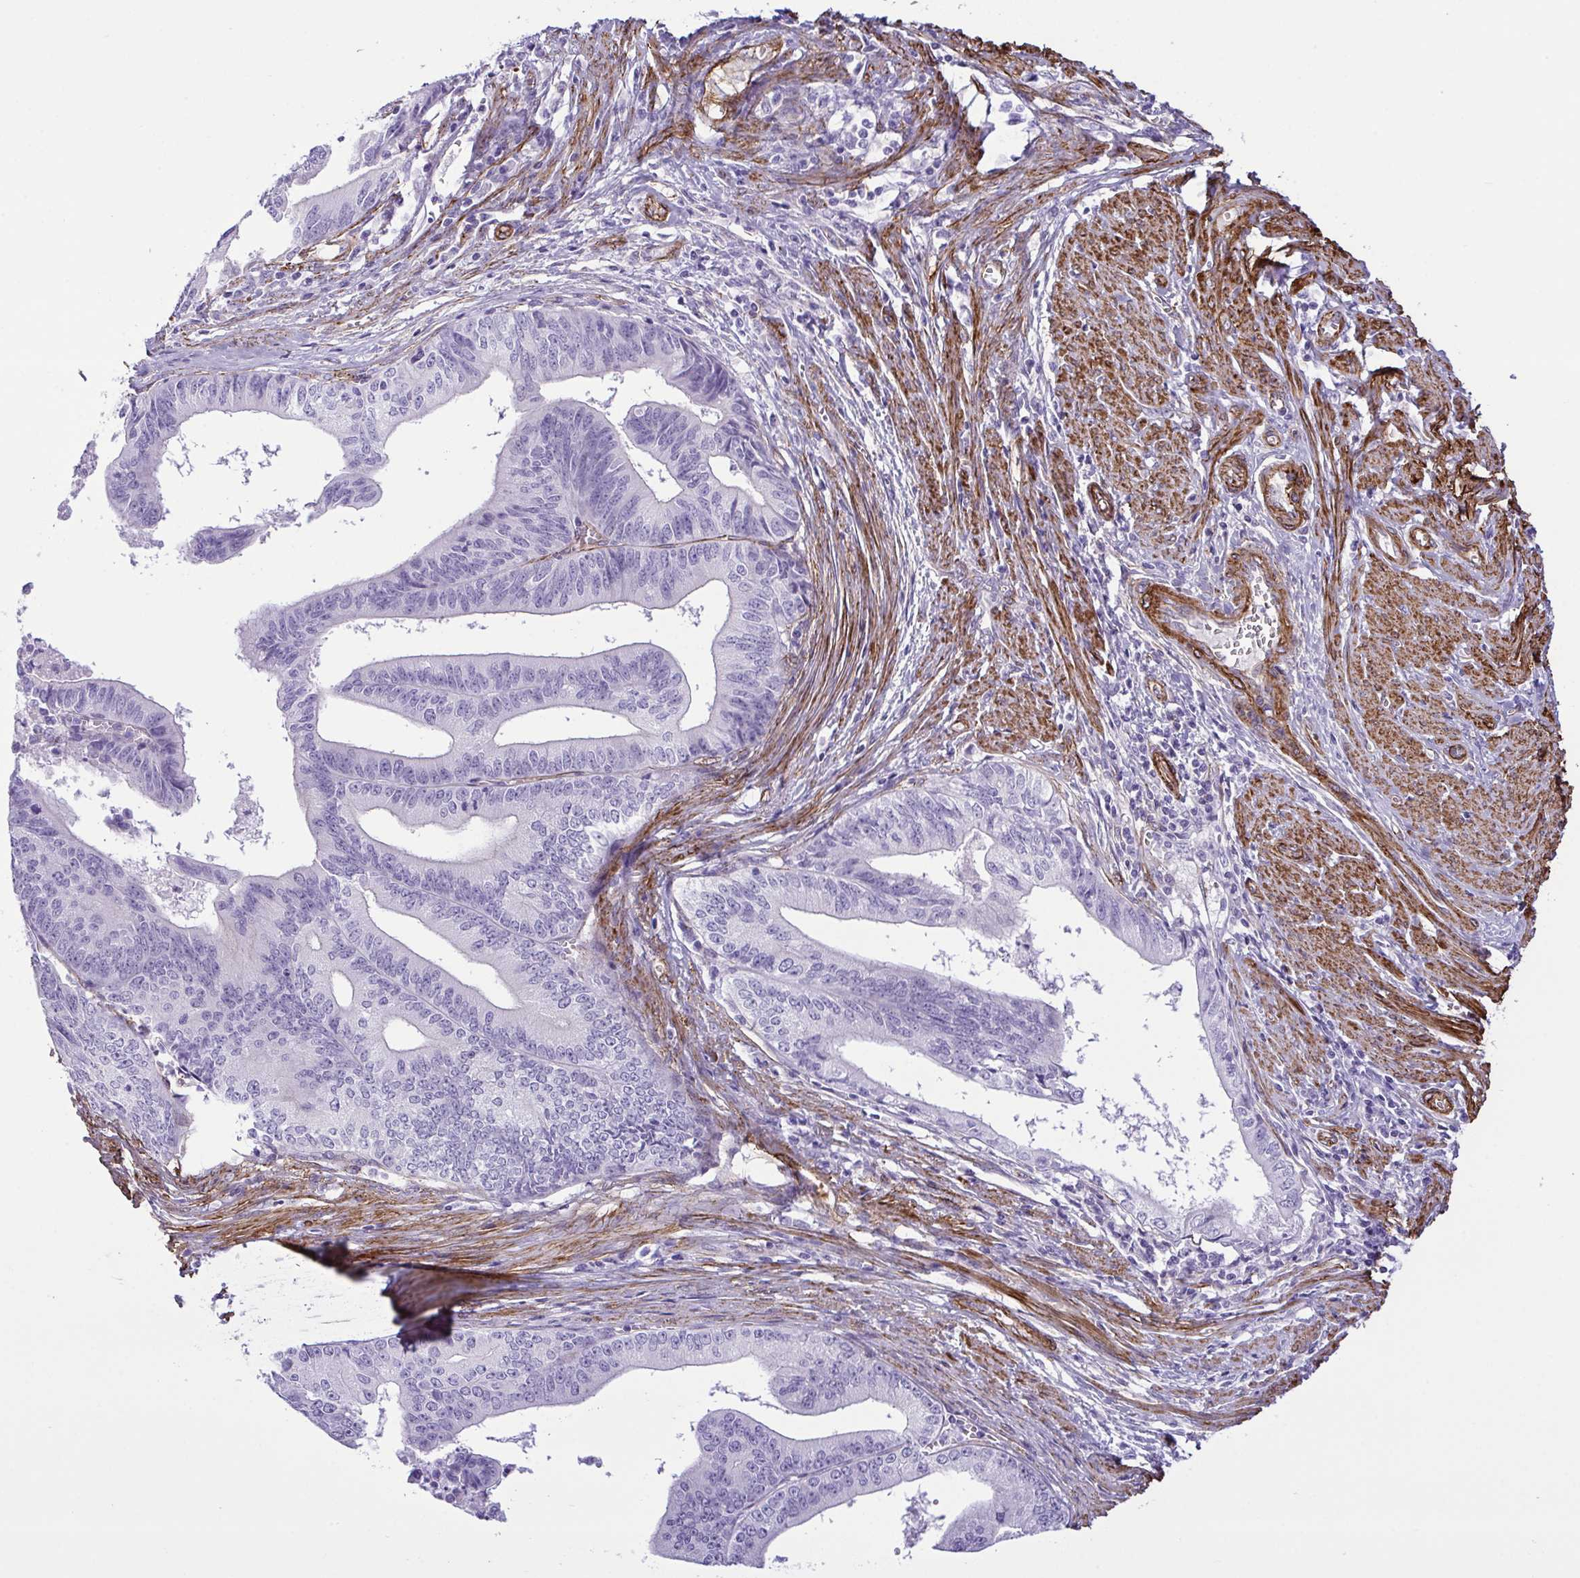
{"staining": {"intensity": "negative", "quantity": "none", "location": "none"}, "tissue": "endometrial cancer", "cell_type": "Tumor cells", "image_type": "cancer", "snomed": [{"axis": "morphology", "description": "Adenocarcinoma, NOS"}, {"axis": "topography", "description": "Endometrium"}], "caption": "High power microscopy image of an immunohistochemistry (IHC) histopathology image of endometrial cancer, revealing no significant expression in tumor cells.", "gene": "SYNPO2L", "patient": {"sex": "female", "age": 65}}